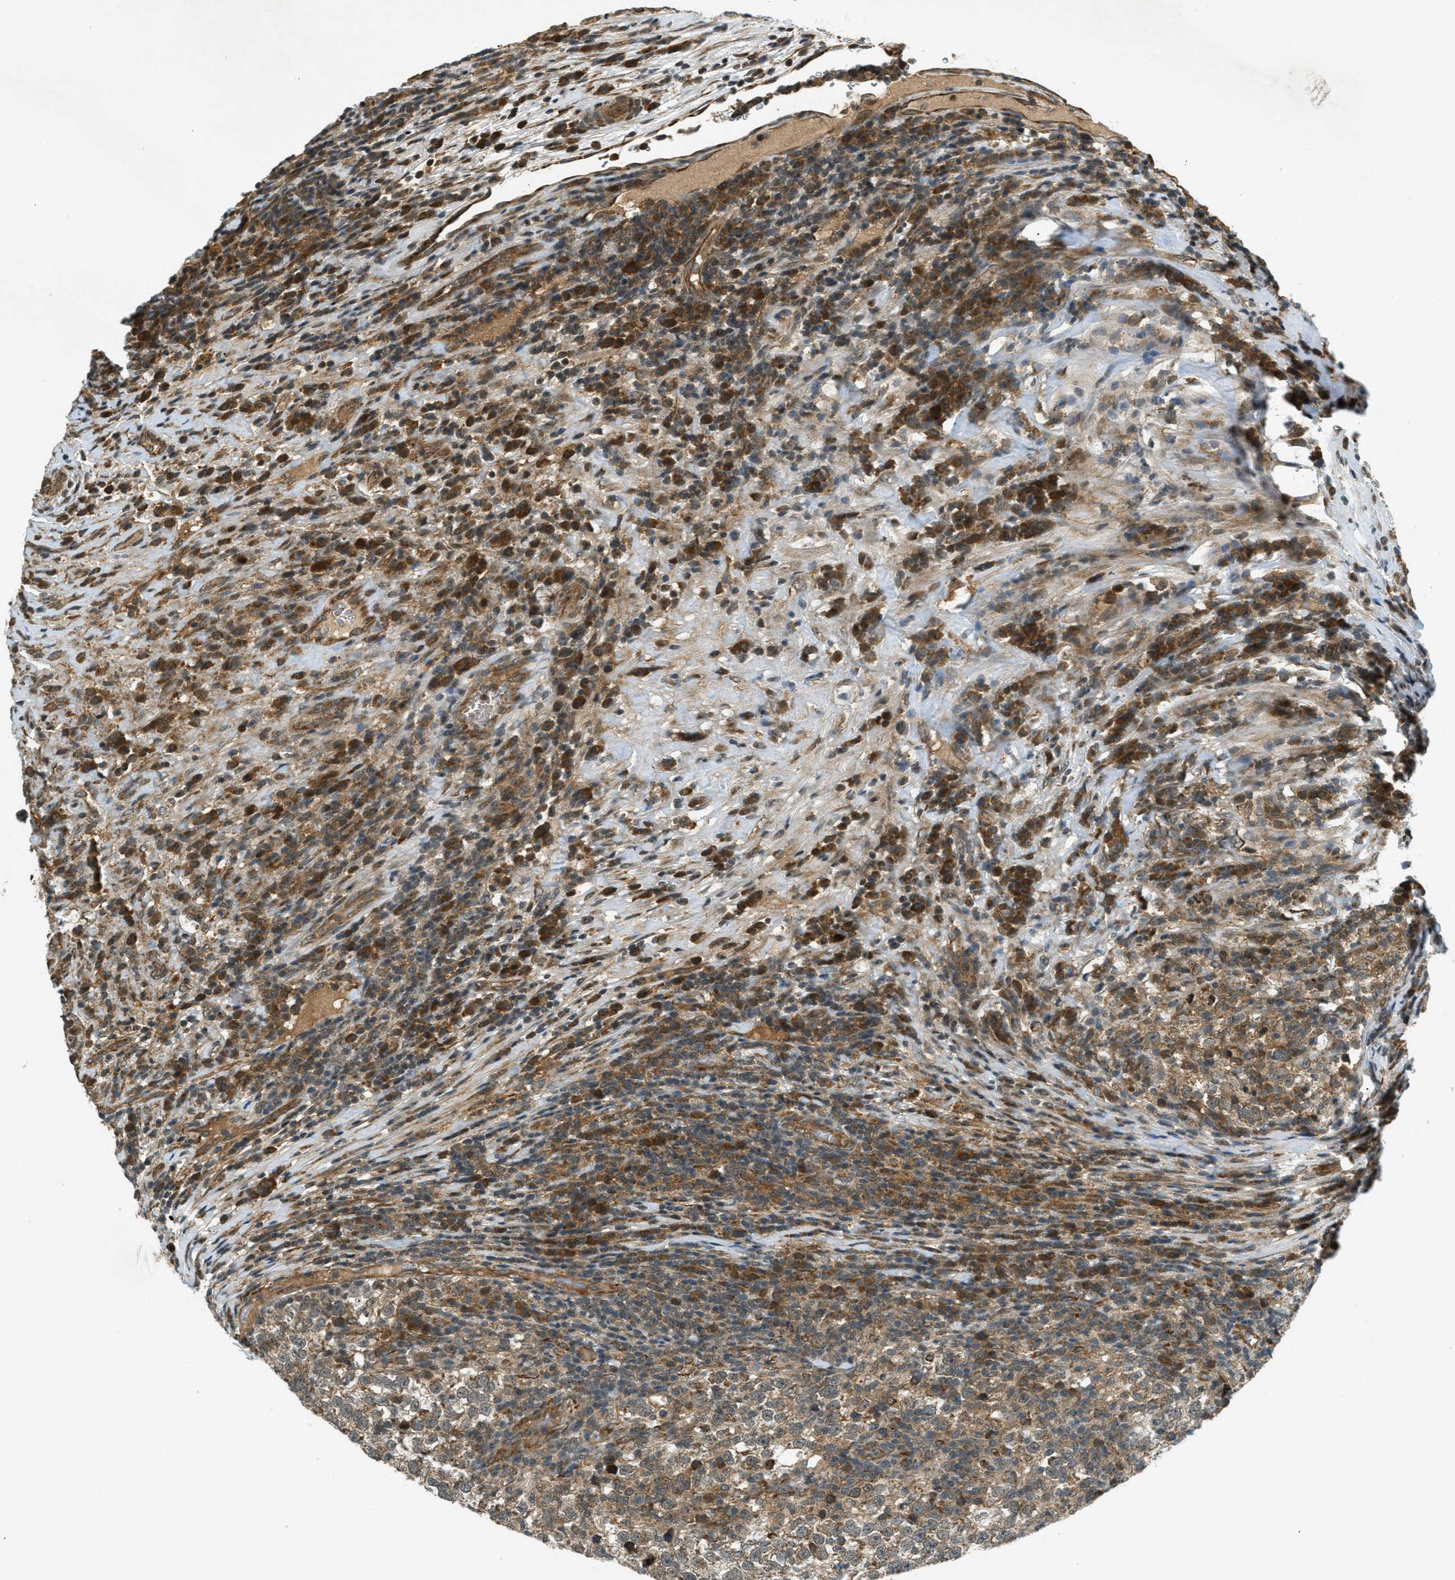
{"staining": {"intensity": "moderate", "quantity": ">75%", "location": "cytoplasmic/membranous"}, "tissue": "testis cancer", "cell_type": "Tumor cells", "image_type": "cancer", "snomed": [{"axis": "morphology", "description": "Normal tissue, NOS"}, {"axis": "morphology", "description": "Seminoma, NOS"}, {"axis": "topography", "description": "Testis"}], "caption": "The photomicrograph reveals staining of testis cancer, revealing moderate cytoplasmic/membranous protein staining (brown color) within tumor cells. (Stains: DAB in brown, nuclei in blue, Microscopy: brightfield microscopy at high magnification).", "gene": "EIF2AK3", "patient": {"sex": "male", "age": 43}}